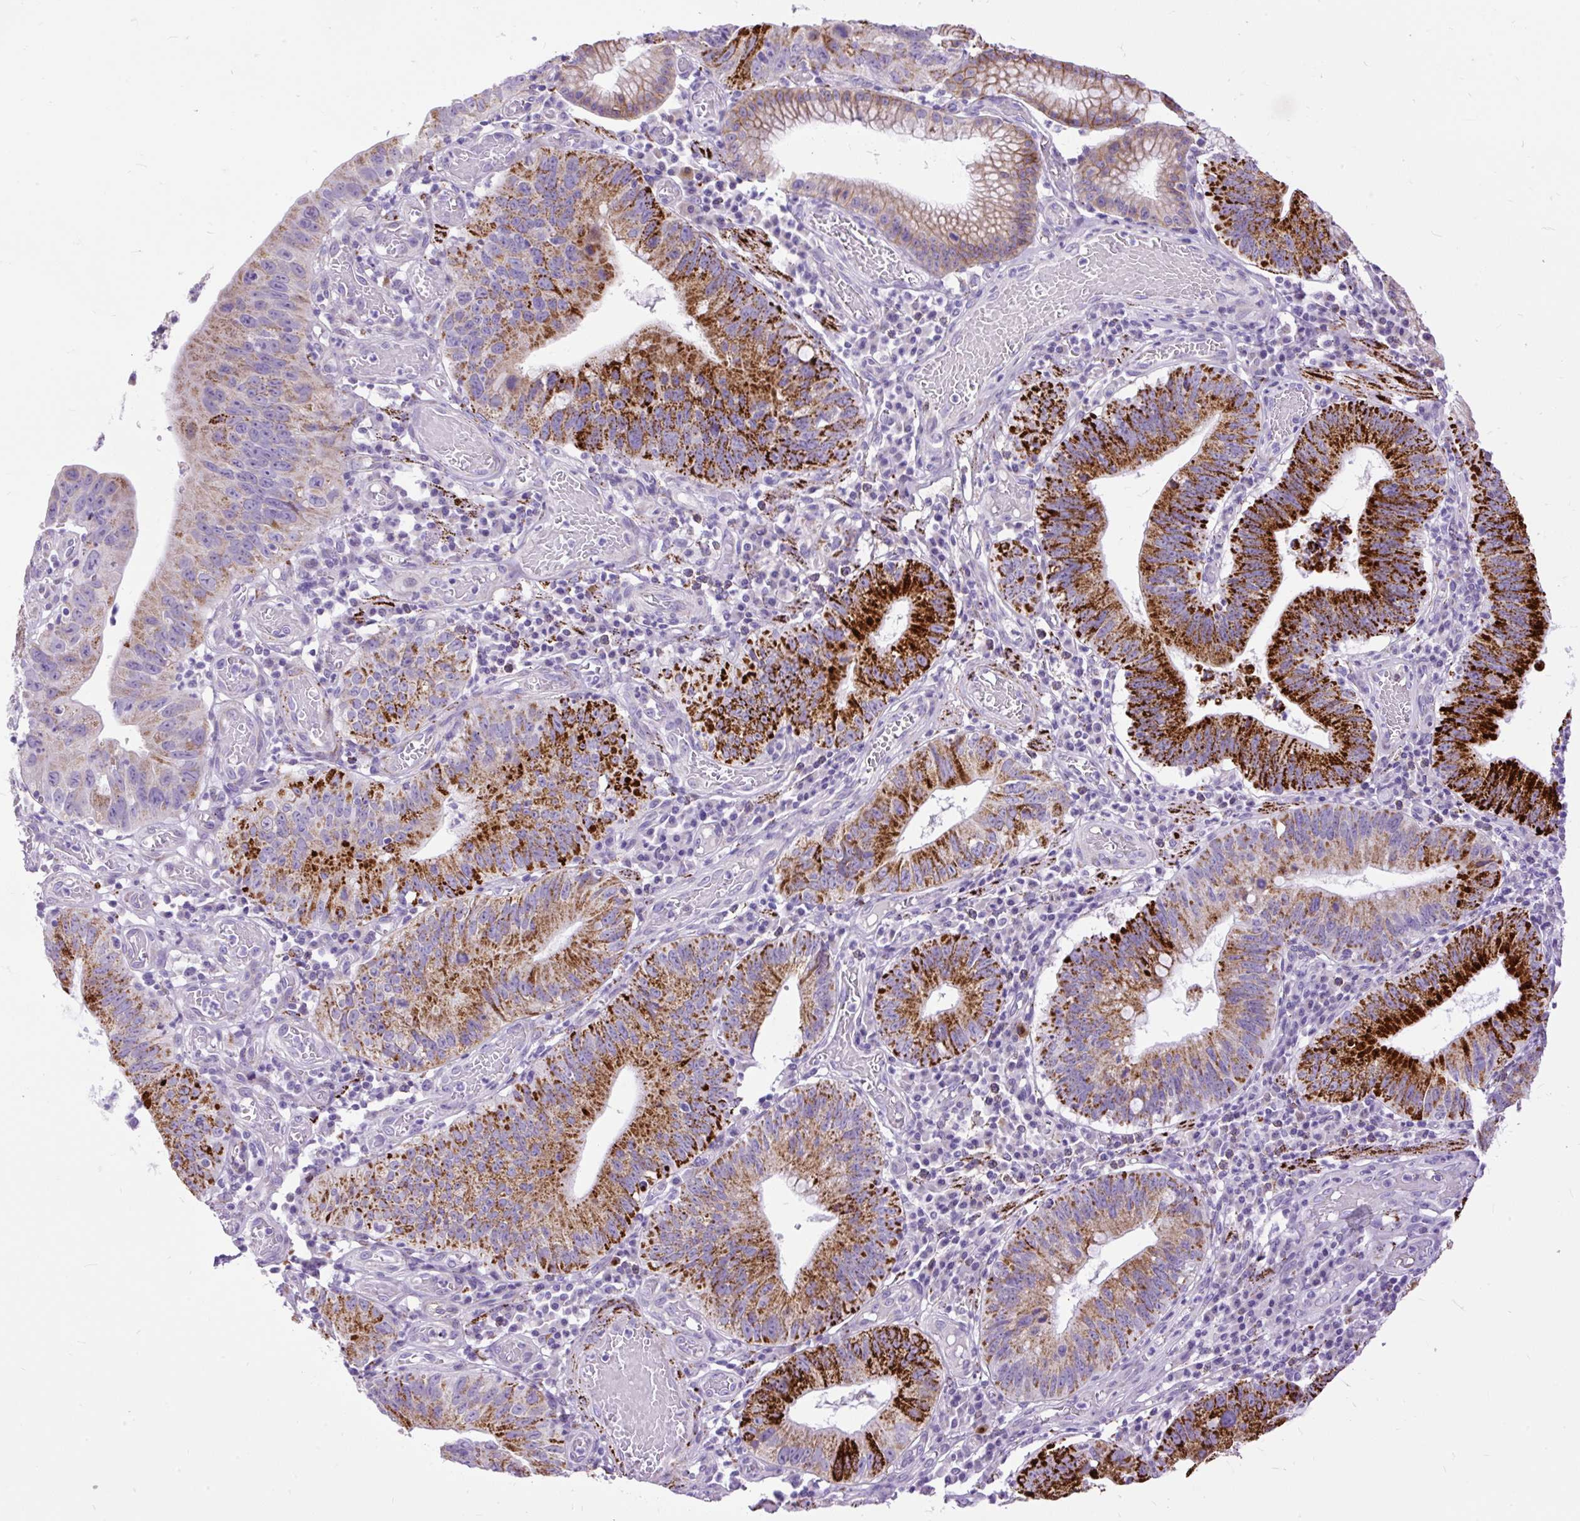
{"staining": {"intensity": "strong", "quantity": "25%-75%", "location": "cytoplasmic/membranous"}, "tissue": "stomach cancer", "cell_type": "Tumor cells", "image_type": "cancer", "snomed": [{"axis": "morphology", "description": "Adenocarcinoma, NOS"}, {"axis": "topography", "description": "Stomach"}], "caption": "A brown stain highlights strong cytoplasmic/membranous expression of a protein in stomach cancer tumor cells.", "gene": "ZNF256", "patient": {"sex": "male", "age": 59}}